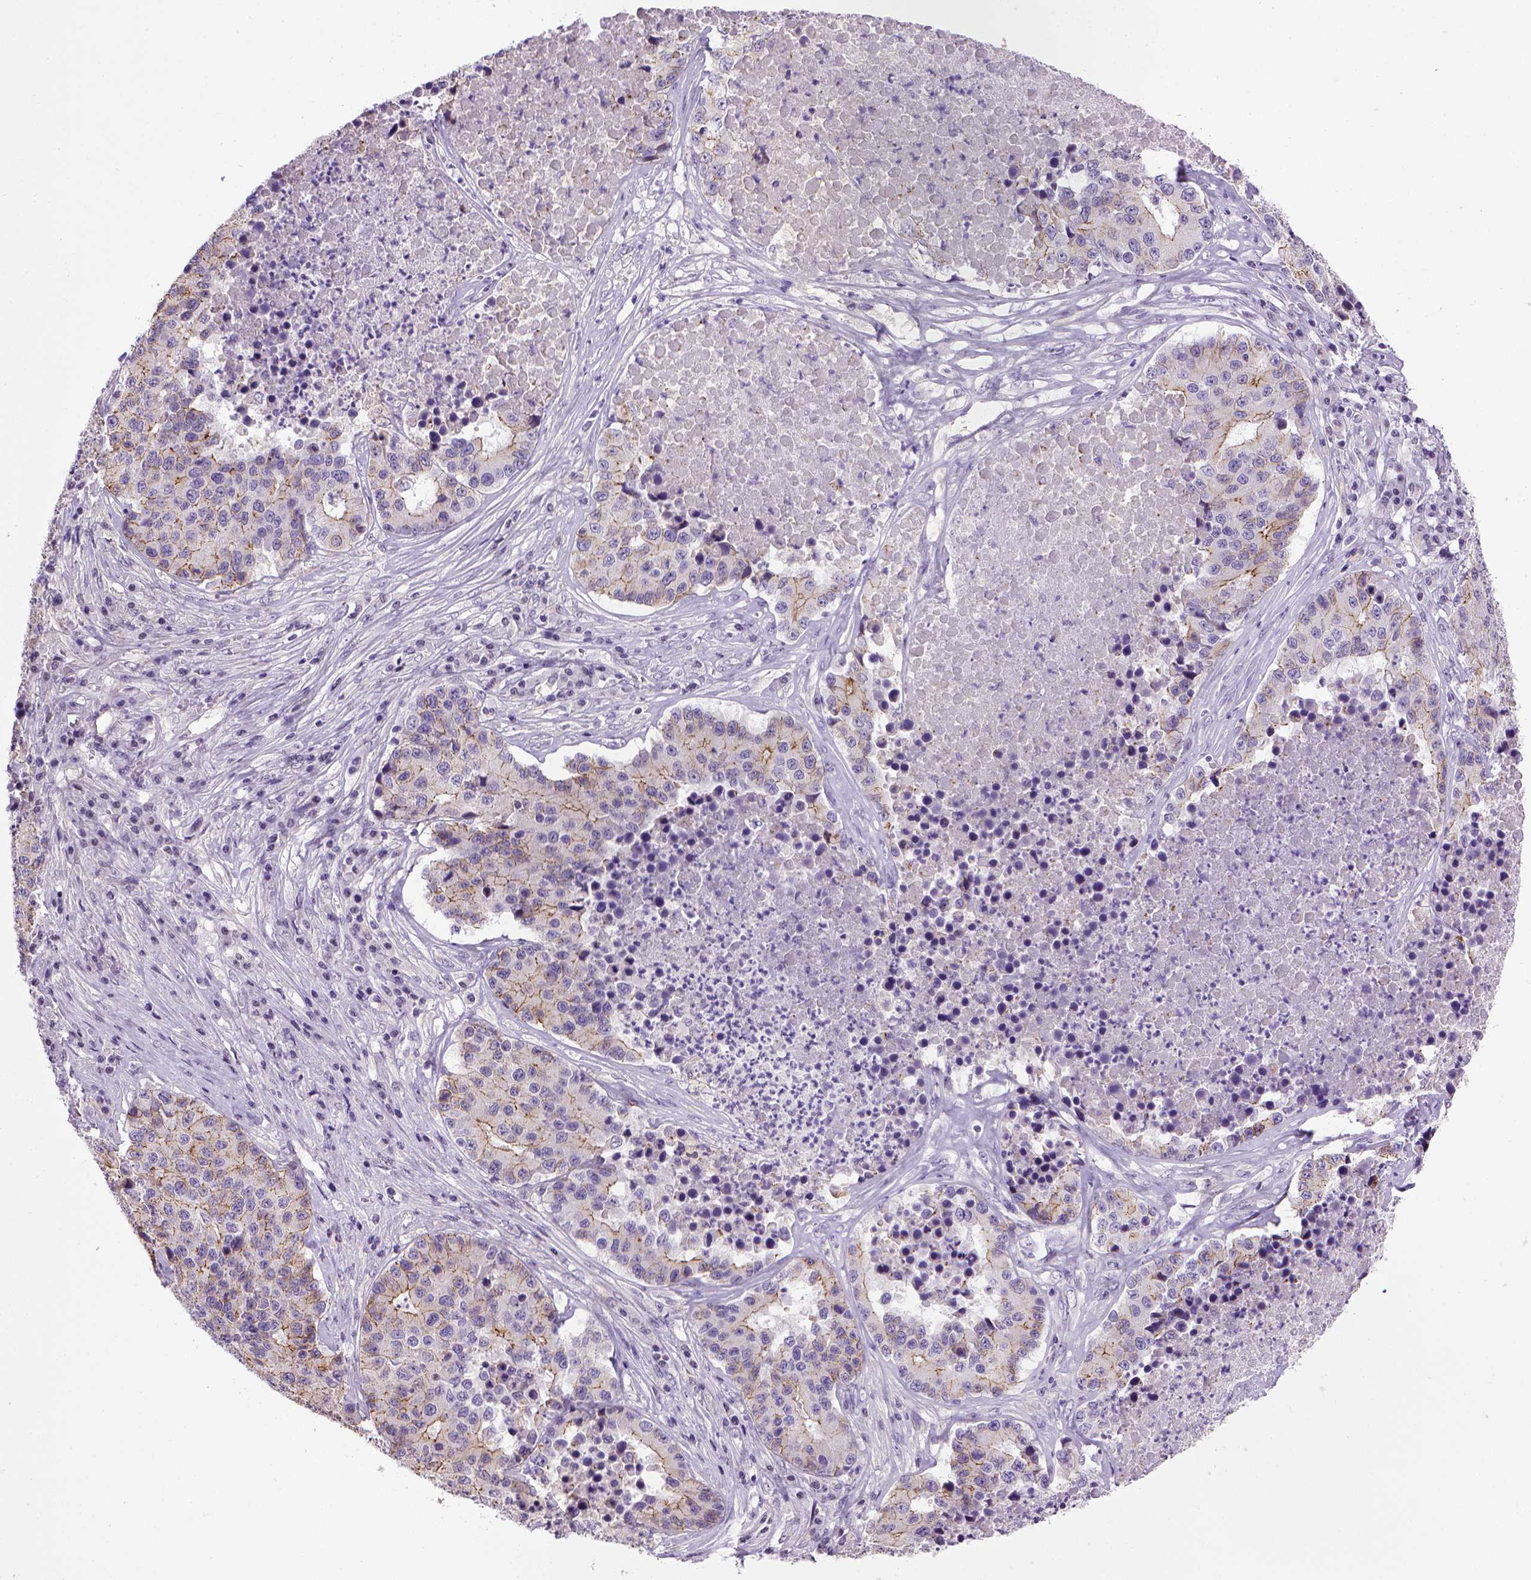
{"staining": {"intensity": "moderate", "quantity": "<25%", "location": "cytoplasmic/membranous"}, "tissue": "stomach cancer", "cell_type": "Tumor cells", "image_type": "cancer", "snomed": [{"axis": "morphology", "description": "Adenocarcinoma, NOS"}, {"axis": "topography", "description": "Stomach"}], "caption": "Moderate cytoplasmic/membranous positivity is identified in about <25% of tumor cells in stomach cancer.", "gene": "CDH1", "patient": {"sex": "male", "age": 71}}